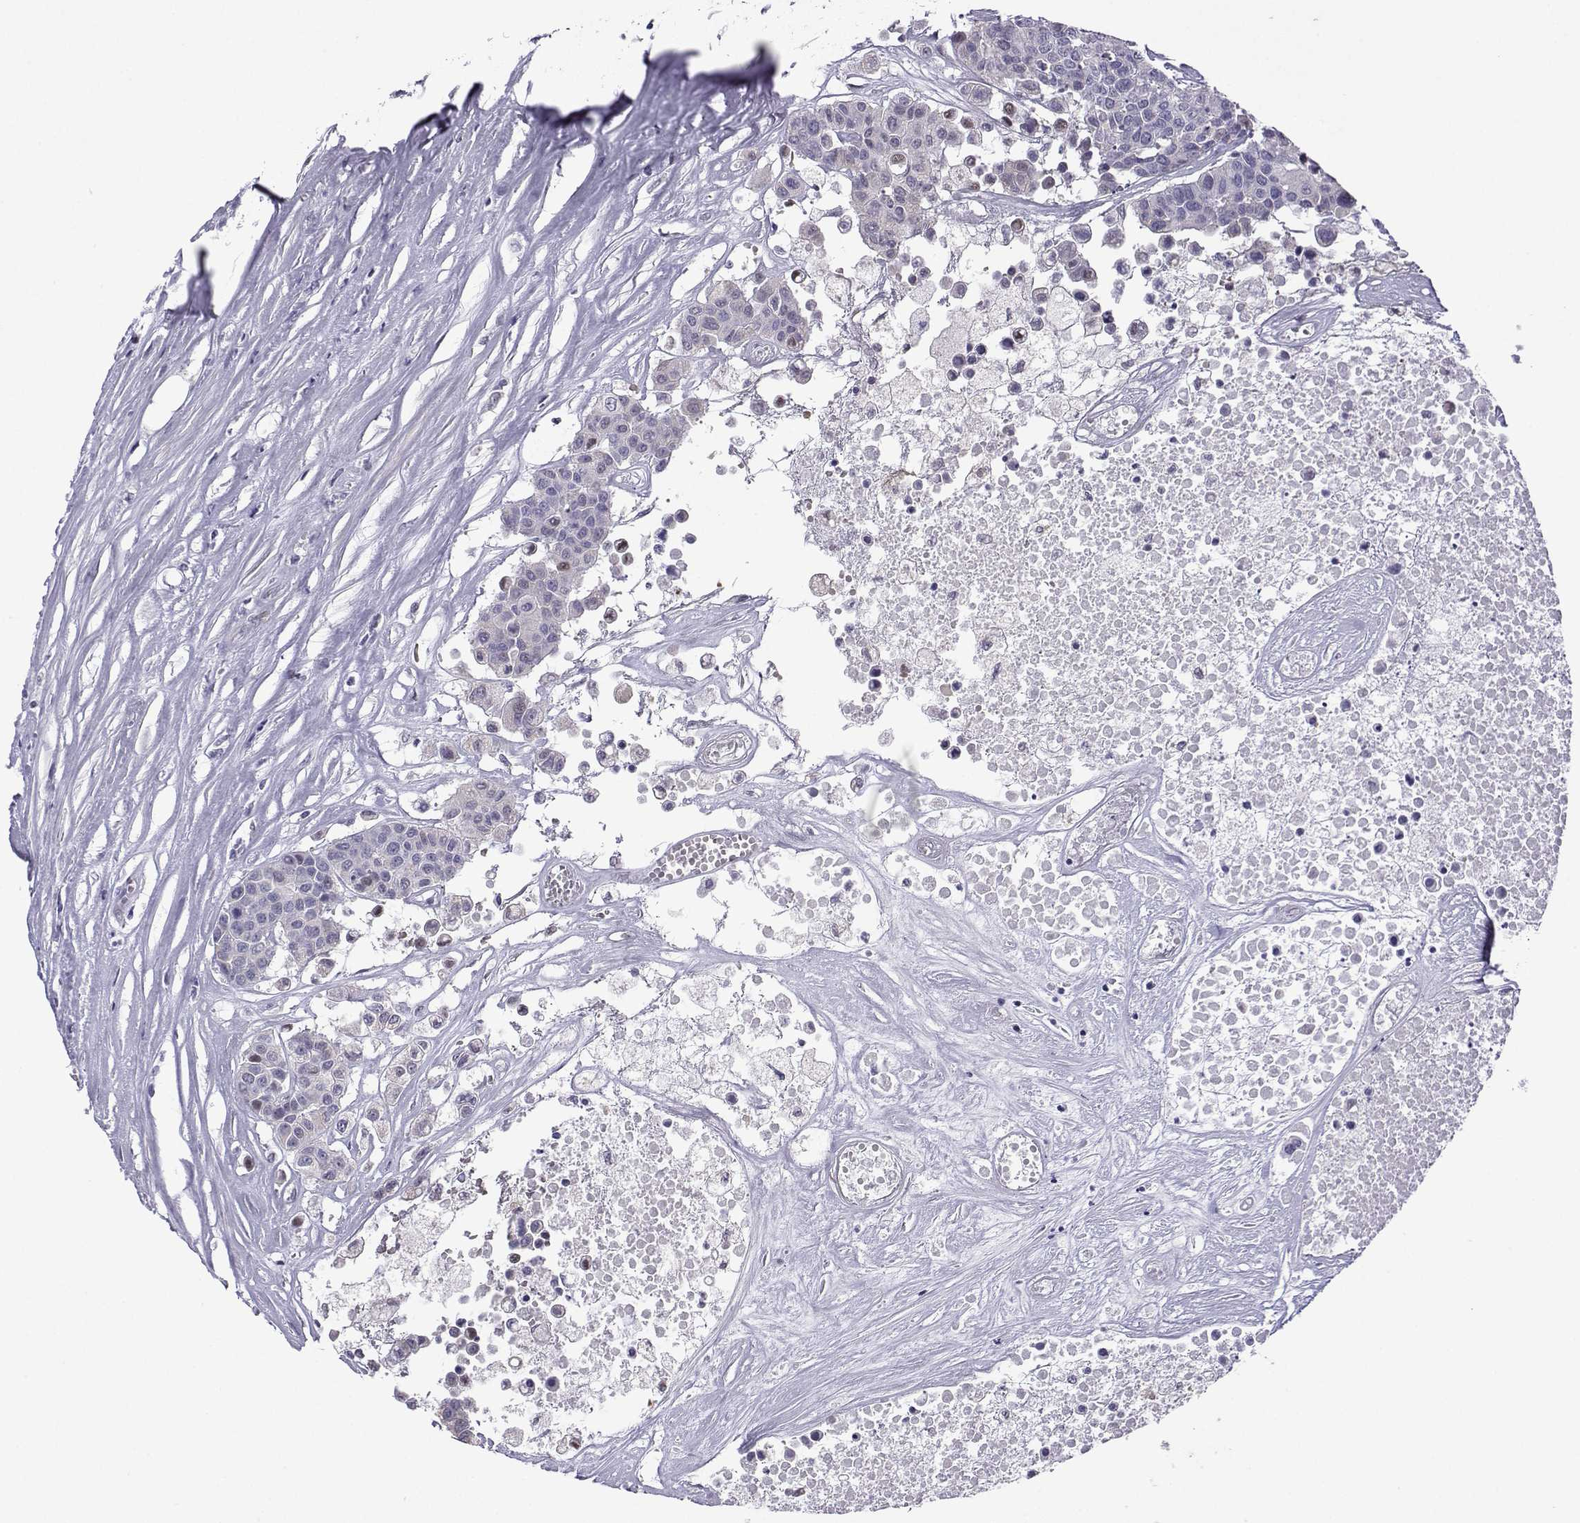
{"staining": {"intensity": "negative", "quantity": "none", "location": "none"}, "tissue": "carcinoid", "cell_type": "Tumor cells", "image_type": "cancer", "snomed": [{"axis": "morphology", "description": "Carcinoid, malignant, NOS"}, {"axis": "topography", "description": "Colon"}], "caption": "There is no significant staining in tumor cells of carcinoid. (Brightfield microscopy of DAB immunohistochemistry (IHC) at high magnification).", "gene": "CFAP70", "patient": {"sex": "male", "age": 81}}